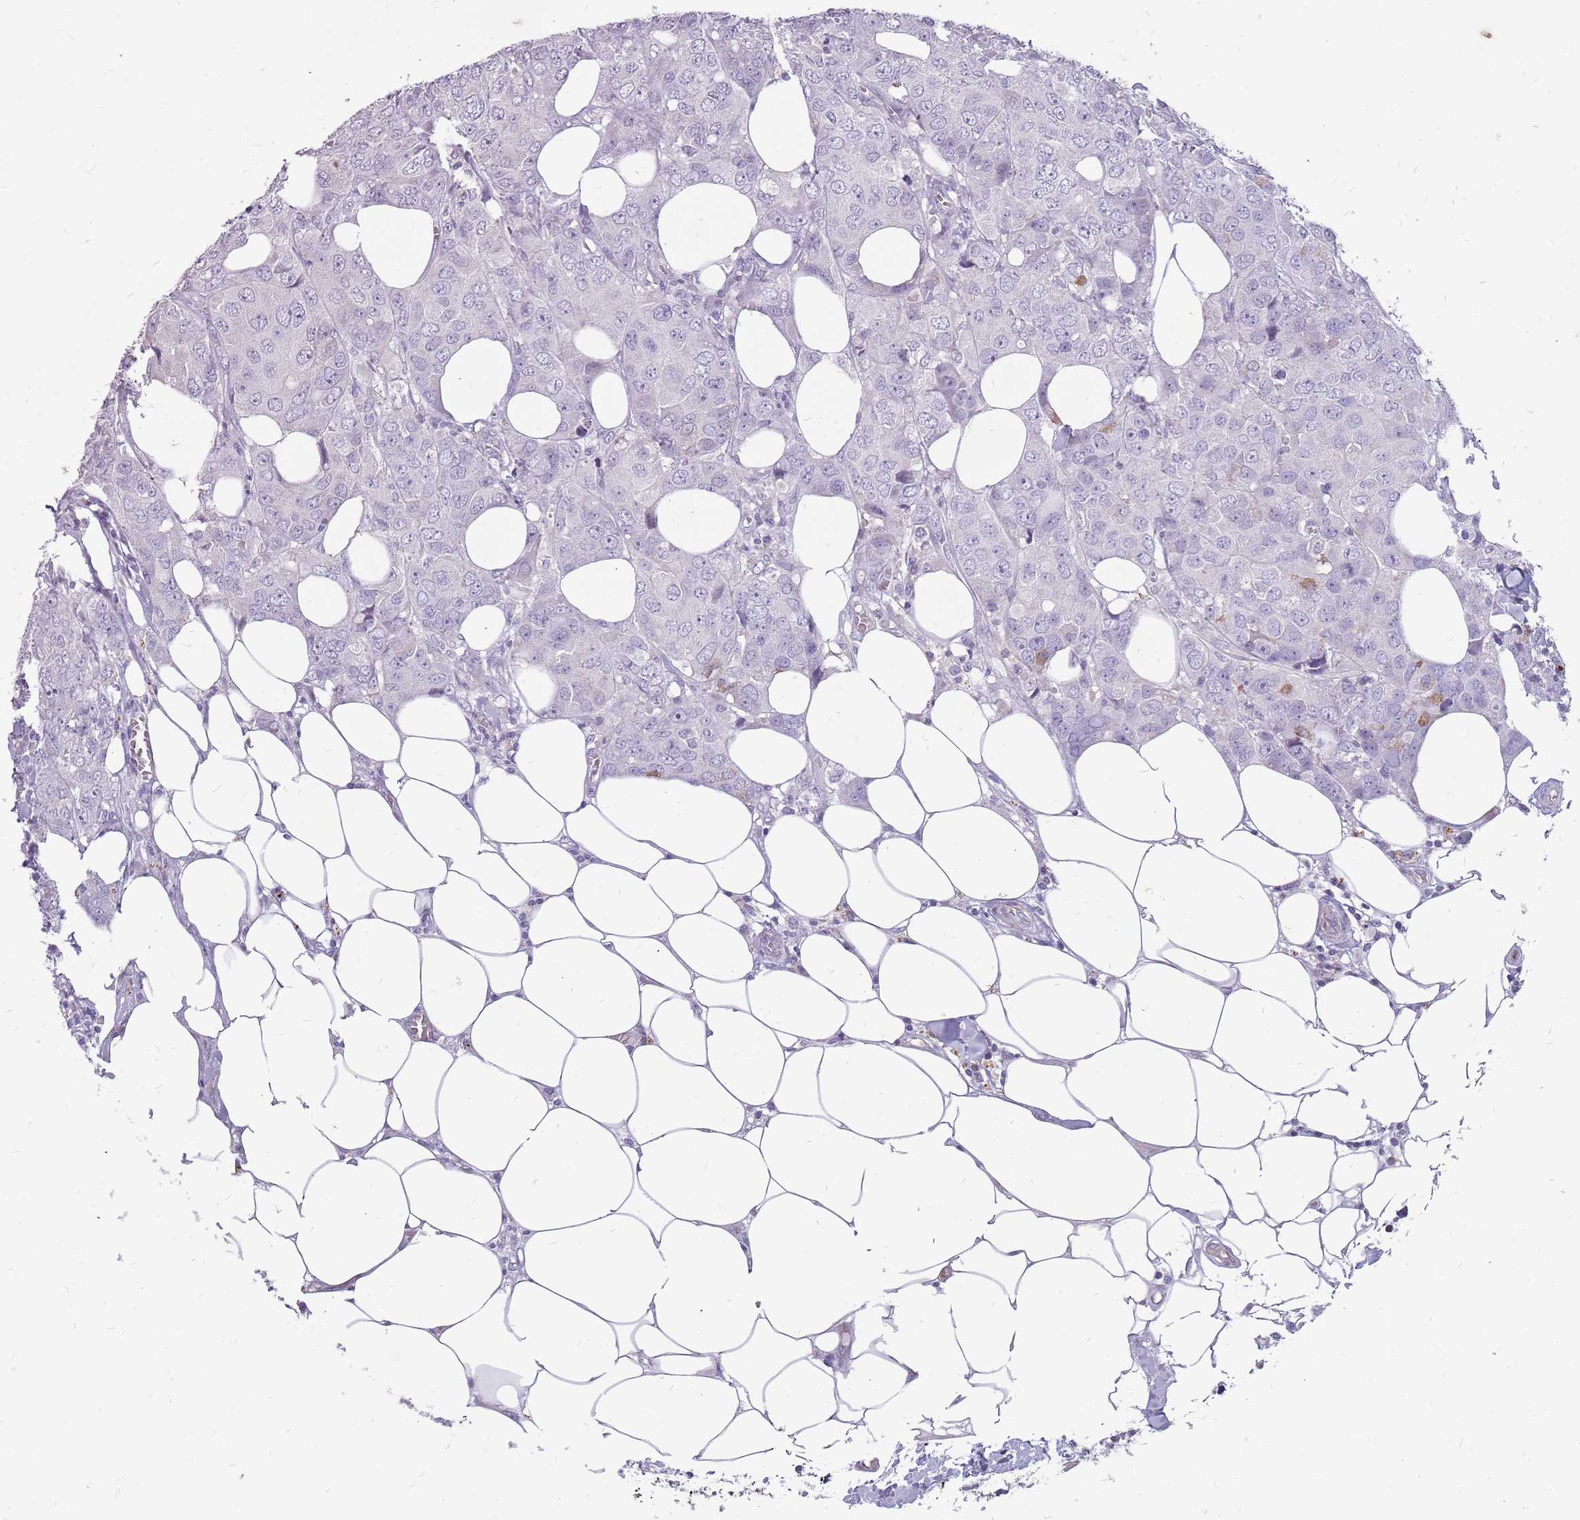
{"staining": {"intensity": "negative", "quantity": "none", "location": "none"}, "tissue": "breast cancer", "cell_type": "Tumor cells", "image_type": "cancer", "snomed": [{"axis": "morphology", "description": "Duct carcinoma"}, {"axis": "topography", "description": "Breast"}], "caption": "Immunohistochemistry of human intraductal carcinoma (breast) exhibits no expression in tumor cells.", "gene": "NEK6", "patient": {"sex": "female", "age": 43}}